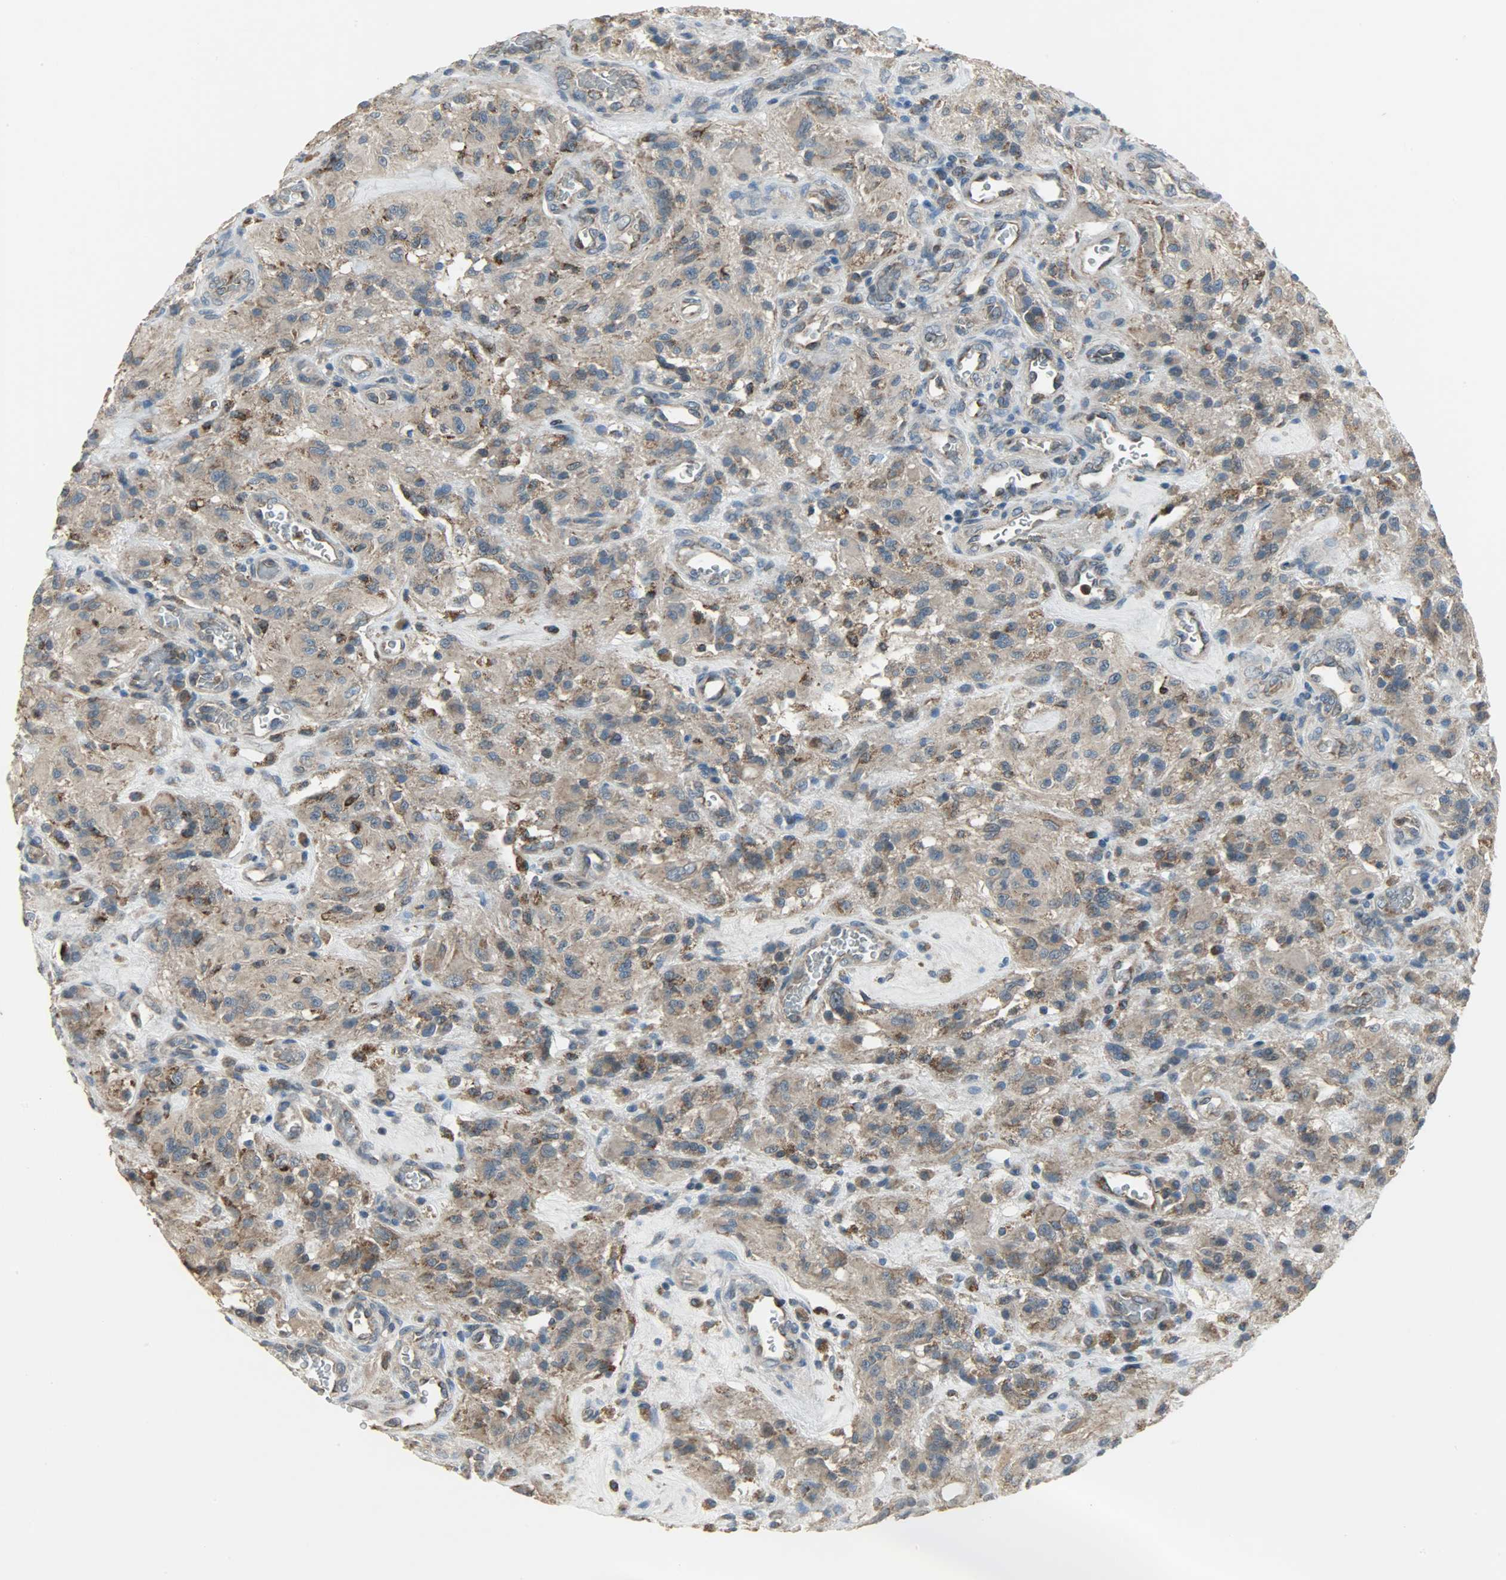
{"staining": {"intensity": "moderate", "quantity": ">75%", "location": "cytoplasmic/membranous"}, "tissue": "glioma", "cell_type": "Tumor cells", "image_type": "cancer", "snomed": [{"axis": "morphology", "description": "Normal tissue, NOS"}, {"axis": "morphology", "description": "Glioma, malignant, High grade"}, {"axis": "topography", "description": "Cerebral cortex"}], "caption": "This micrograph reveals immunohistochemistry staining of human malignant glioma (high-grade), with medium moderate cytoplasmic/membranous positivity in approximately >75% of tumor cells.", "gene": "AMT", "patient": {"sex": "male", "age": 56}}